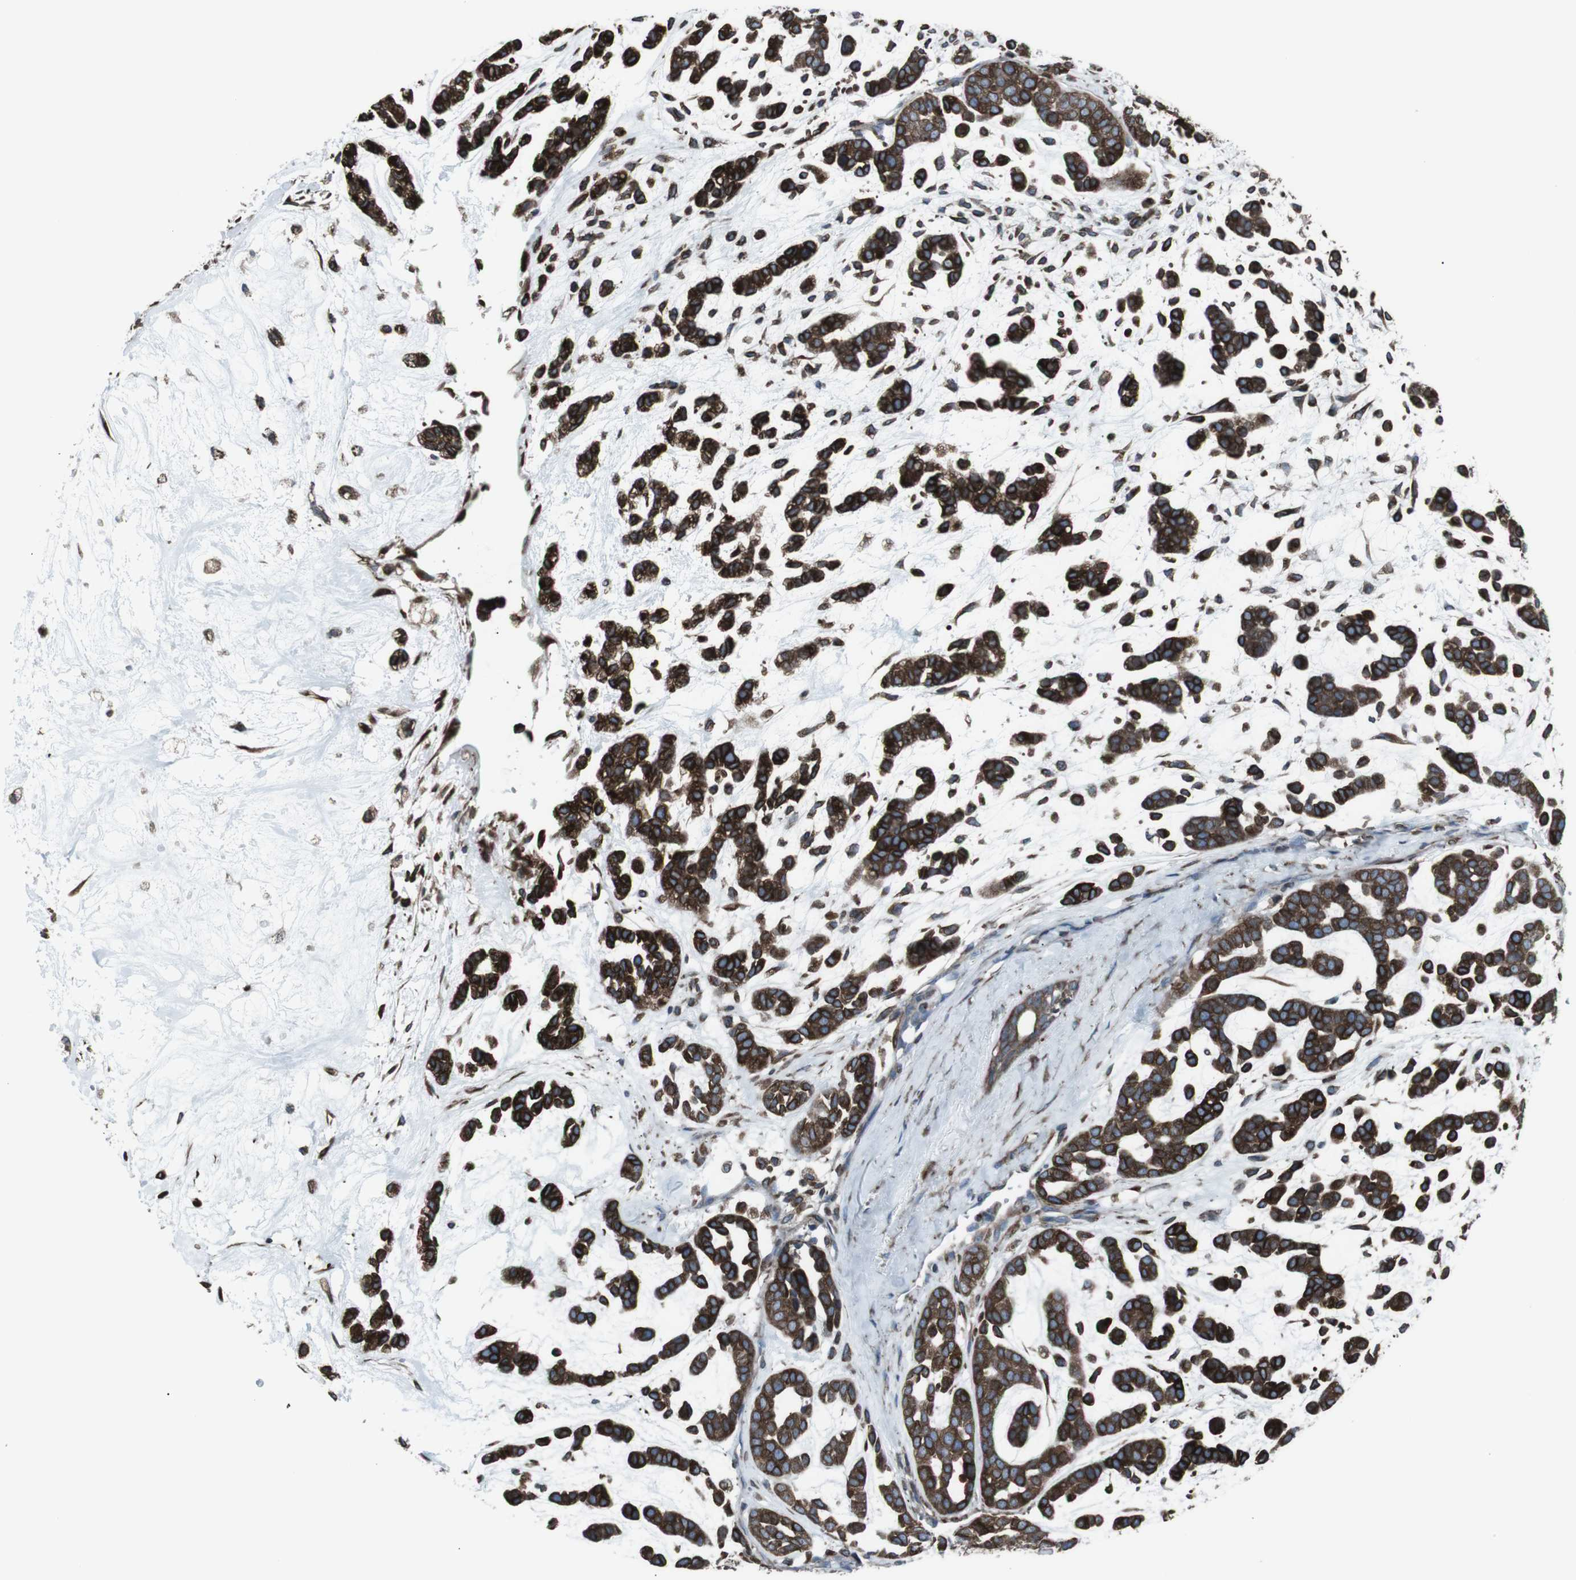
{"staining": {"intensity": "strong", "quantity": ">75%", "location": "cytoplasmic/membranous"}, "tissue": "head and neck cancer", "cell_type": "Tumor cells", "image_type": "cancer", "snomed": [{"axis": "morphology", "description": "Adenocarcinoma, NOS"}, {"axis": "morphology", "description": "Adenoma, NOS"}, {"axis": "topography", "description": "Head-Neck"}], "caption": "Strong cytoplasmic/membranous staining for a protein is appreciated in about >75% of tumor cells of head and neck cancer (adenocarcinoma) using immunohistochemistry (IHC).", "gene": "LNPK", "patient": {"sex": "female", "age": 55}}